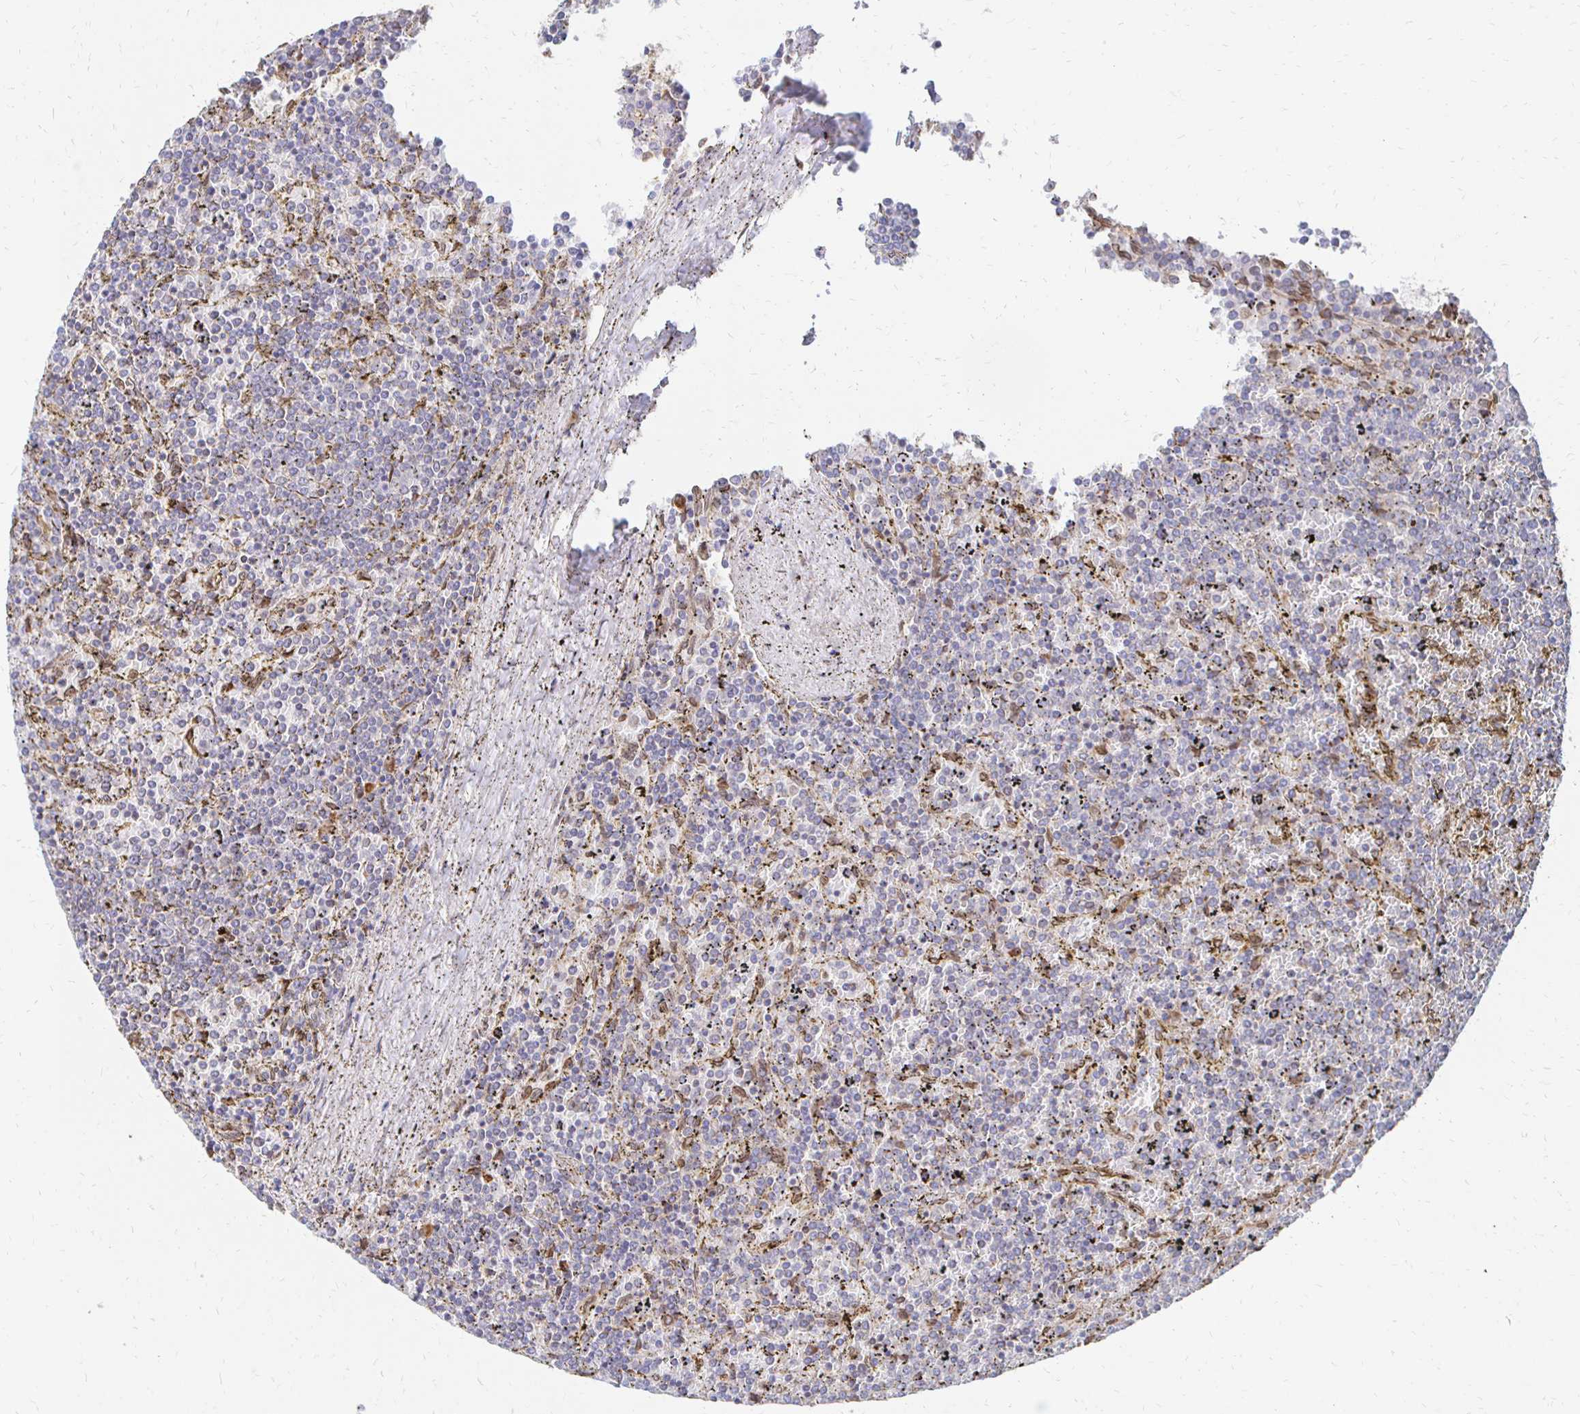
{"staining": {"intensity": "negative", "quantity": "none", "location": "none"}, "tissue": "lymphoma", "cell_type": "Tumor cells", "image_type": "cancer", "snomed": [{"axis": "morphology", "description": "Malignant lymphoma, non-Hodgkin's type, Low grade"}, {"axis": "topography", "description": "Spleen"}], "caption": "Low-grade malignant lymphoma, non-Hodgkin's type was stained to show a protein in brown. There is no significant expression in tumor cells.", "gene": "PELI3", "patient": {"sex": "female", "age": 77}}